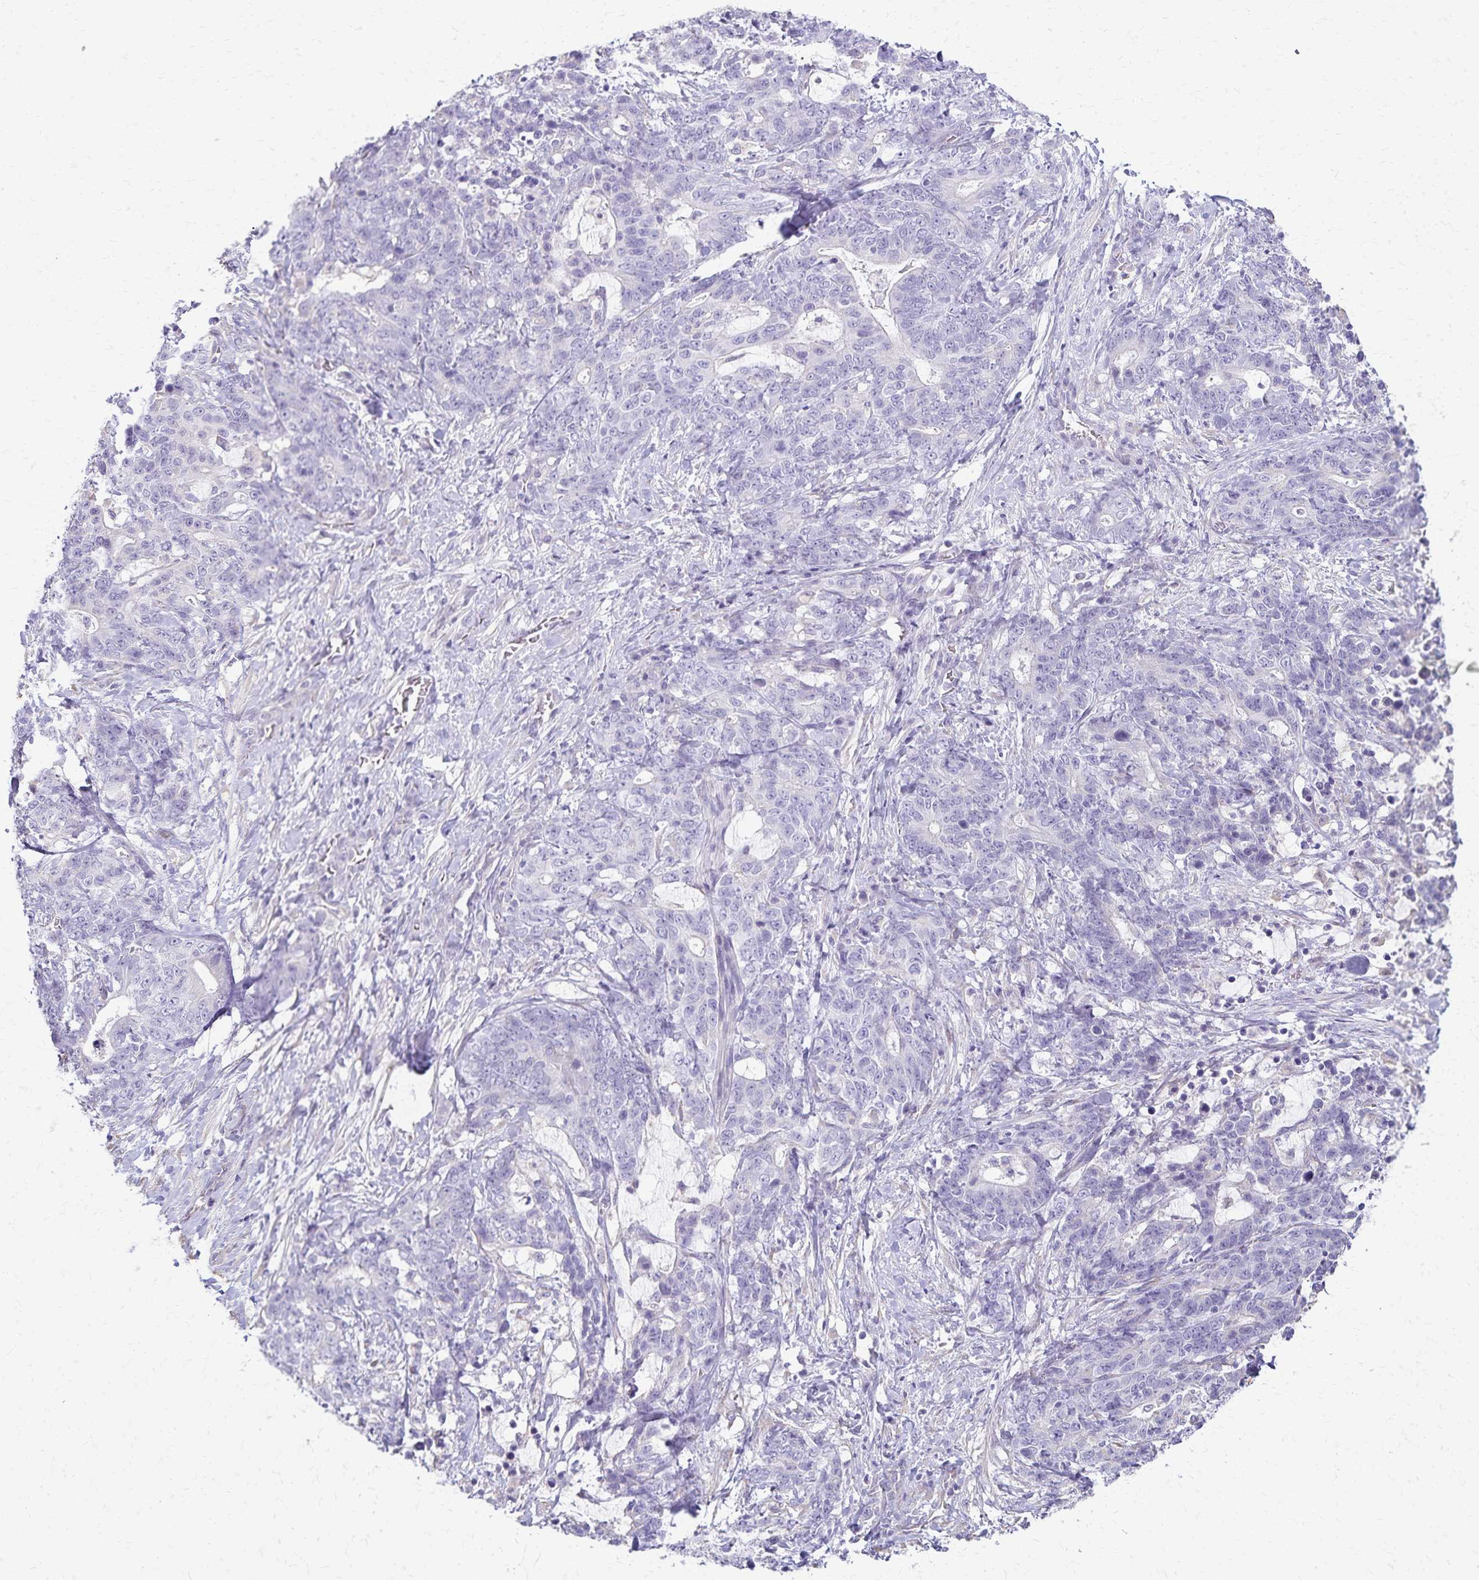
{"staining": {"intensity": "negative", "quantity": "none", "location": "none"}, "tissue": "stomach cancer", "cell_type": "Tumor cells", "image_type": "cancer", "snomed": [{"axis": "morphology", "description": "Normal tissue, NOS"}, {"axis": "morphology", "description": "Adenocarcinoma, NOS"}, {"axis": "topography", "description": "Stomach"}], "caption": "Immunohistochemistry image of adenocarcinoma (stomach) stained for a protein (brown), which exhibits no expression in tumor cells.", "gene": "KISS1", "patient": {"sex": "female", "age": 64}}